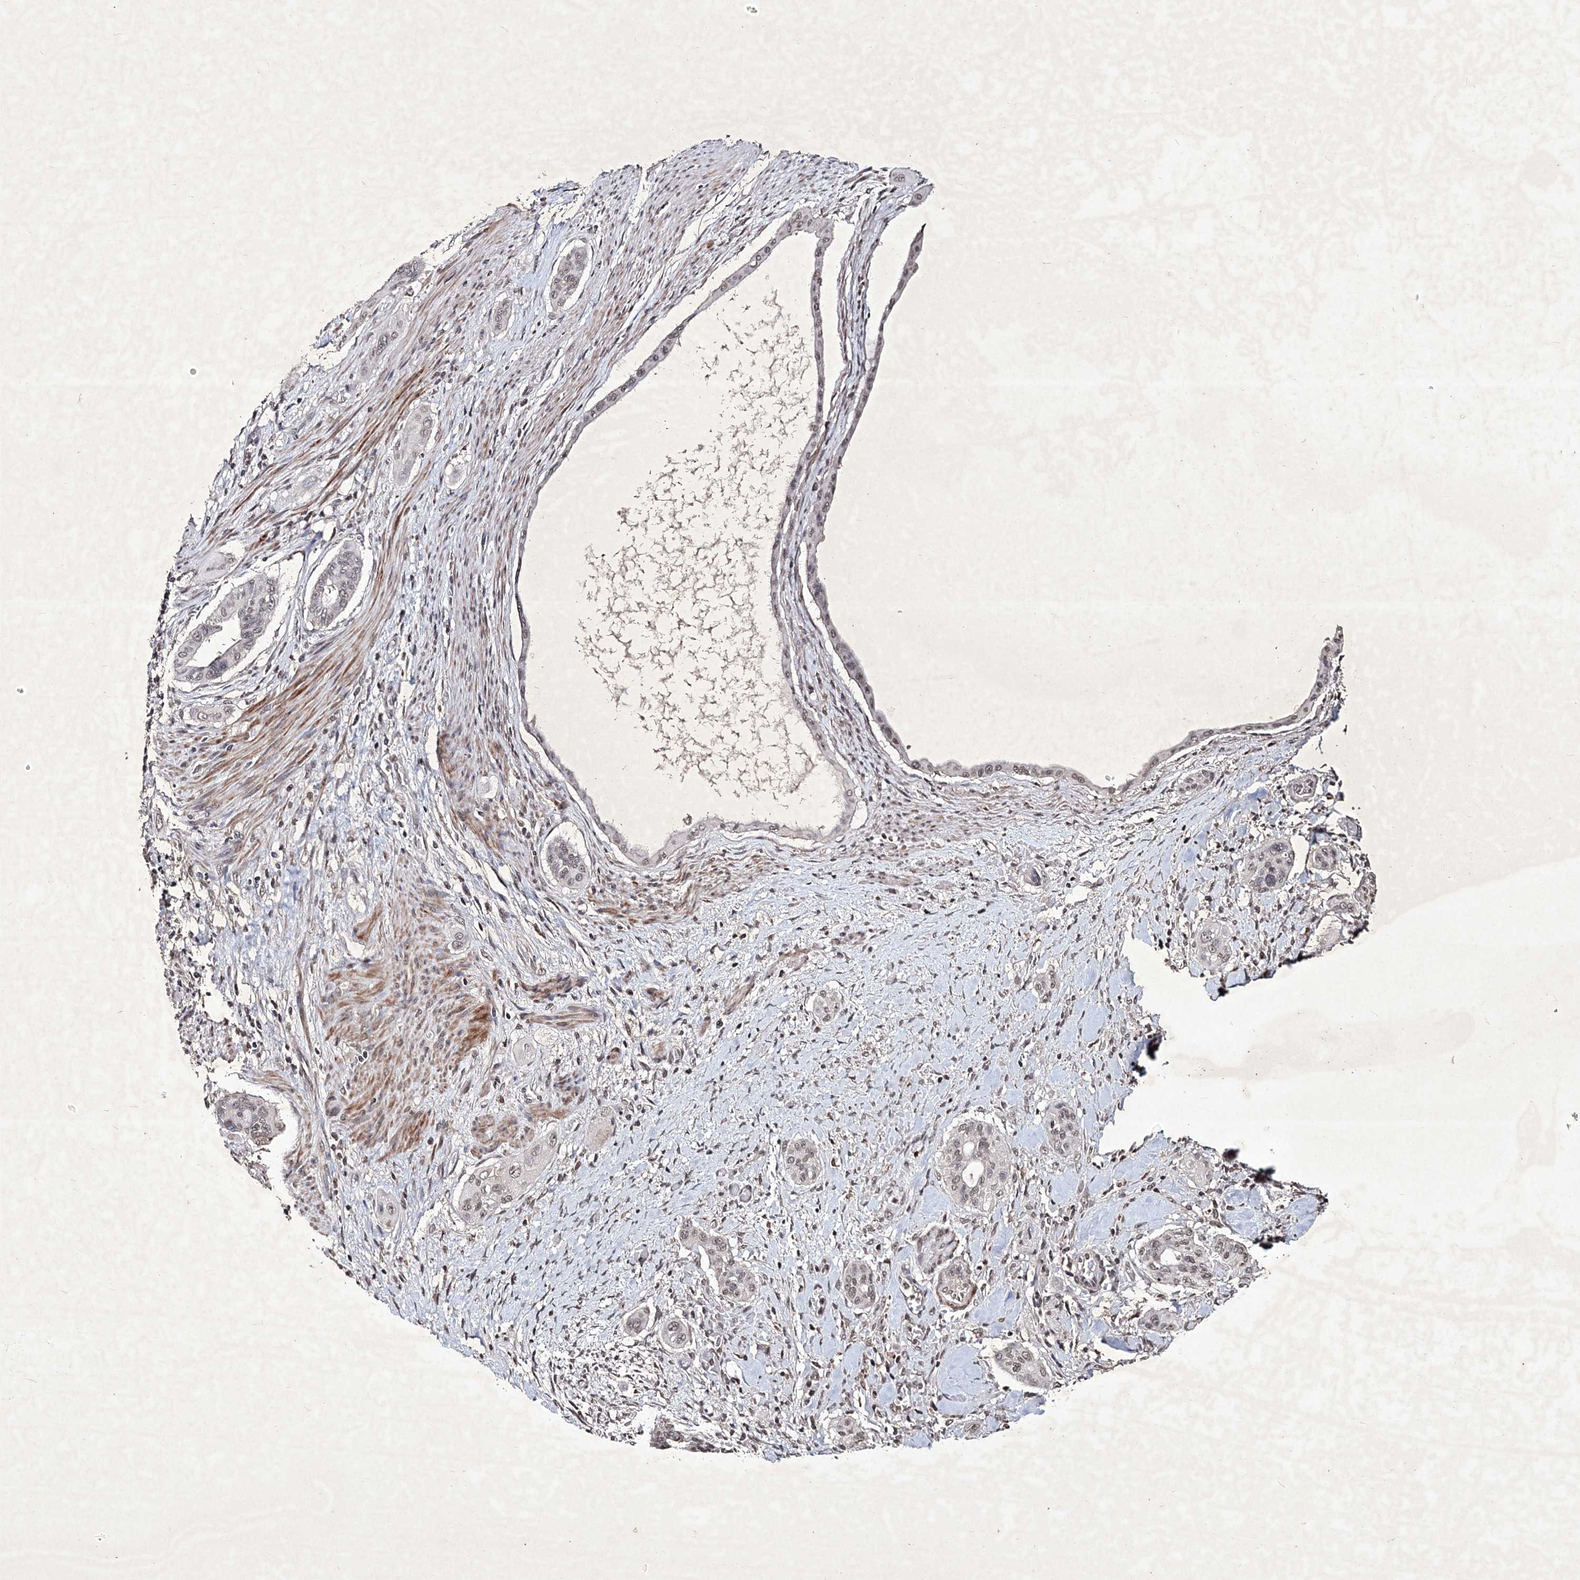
{"staining": {"intensity": "weak", "quantity": ">75%", "location": "nuclear"}, "tissue": "pancreatic cancer", "cell_type": "Tumor cells", "image_type": "cancer", "snomed": [{"axis": "morphology", "description": "Adenocarcinoma, NOS"}, {"axis": "topography", "description": "Pancreas"}], "caption": "The micrograph demonstrates immunohistochemical staining of pancreatic cancer. There is weak nuclear expression is seen in about >75% of tumor cells. Immunohistochemistry stains the protein of interest in brown and the nuclei are stained blue.", "gene": "SOWAHB", "patient": {"sex": "male", "age": 77}}